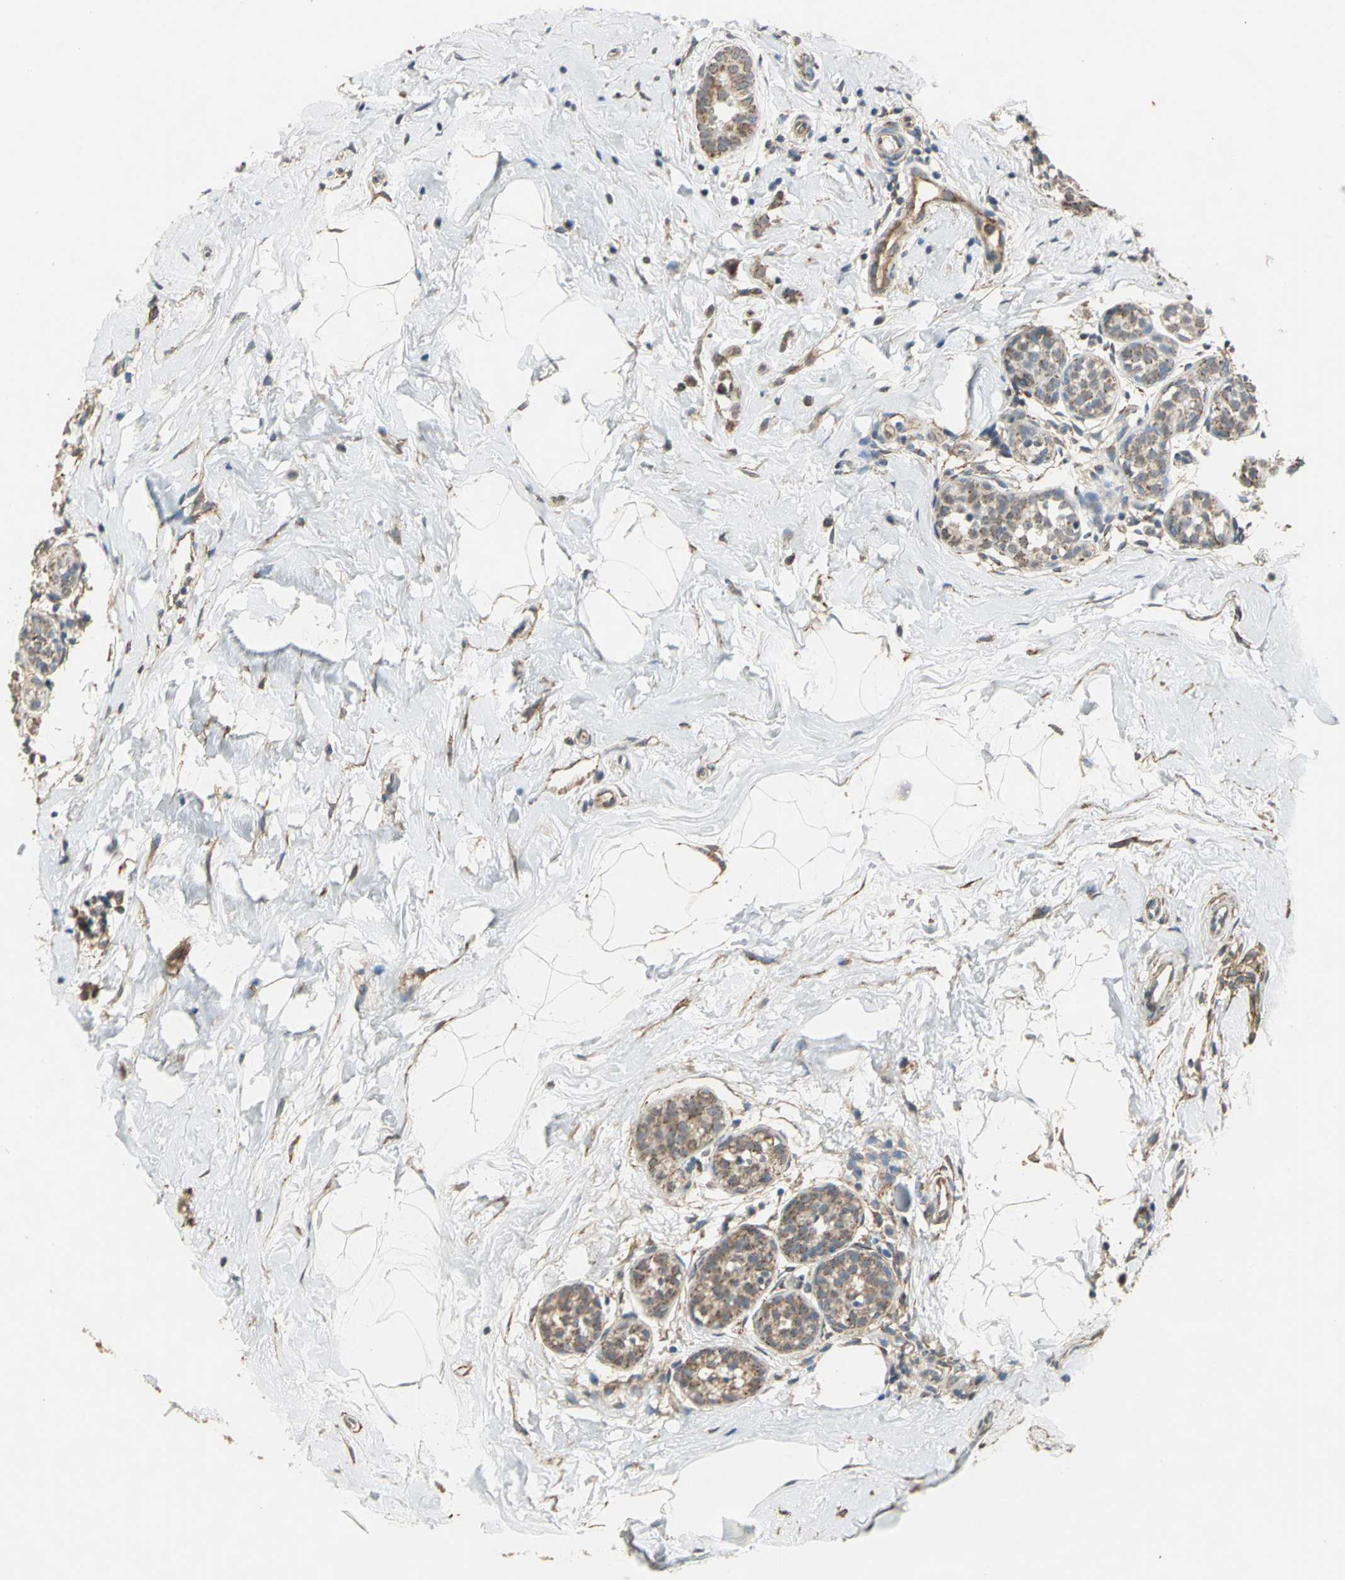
{"staining": {"intensity": "strong", "quantity": "25%-75%", "location": "cytoplasmic/membranous"}, "tissue": "breast cancer", "cell_type": "Tumor cells", "image_type": "cancer", "snomed": [{"axis": "morphology", "description": "Lobular carcinoma, in situ"}, {"axis": "morphology", "description": "Lobular carcinoma"}, {"axis": "topography", "description": "Breast"}], "caption": "This micrograph exhibits immunohistochemistry (IHC) staining of human breast cancer, with high strong cytoplasmic/membranous positivity in about 25%-75% of tumor cells.", "gene": "NDUFB5", "patient": {"sex": "female", "age": 41}}